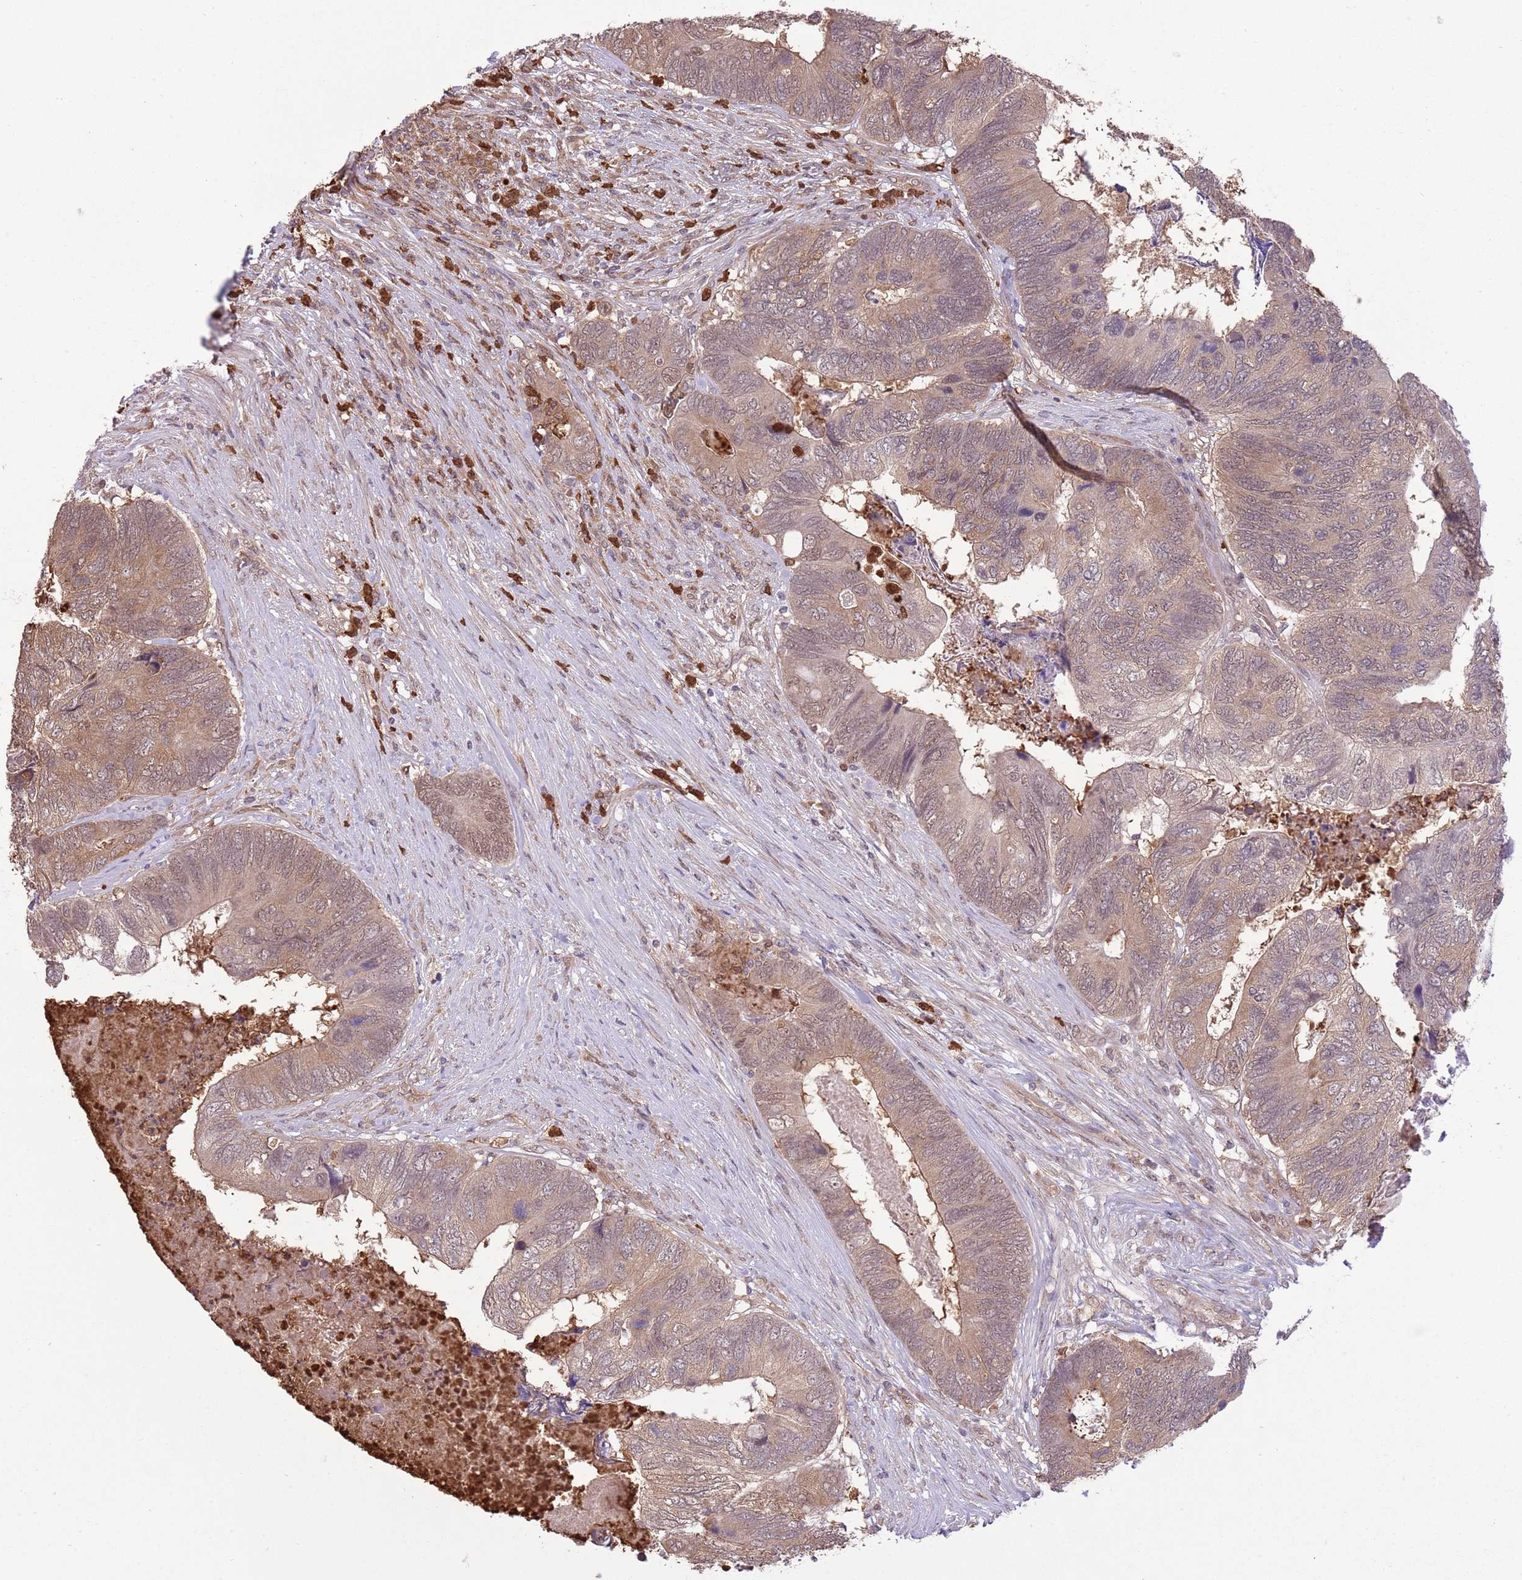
{"staining": {"intensity": "weak", "quantity": "25%-75%", "location": "cytoplasmic/membranous,nuclear"}, "tissue": "colorectal cancer", "cell_type": "Tumor cells", "image_type": "cancer", "snomed": [{"axis": "morphology", "description": "Adenocarcinoma, NOS"}, {"axis": "topography", "description": "Colon"}], "caption": "Colorectal adenocarcinoma stained with a brown dye exhibits weak cytoplasmic/membranous and nuclear positive positivity in approximately 25%-75% of tumor cells.", "gene": "AMIGO1", "patient": {"sex": "female", "age": 67}}